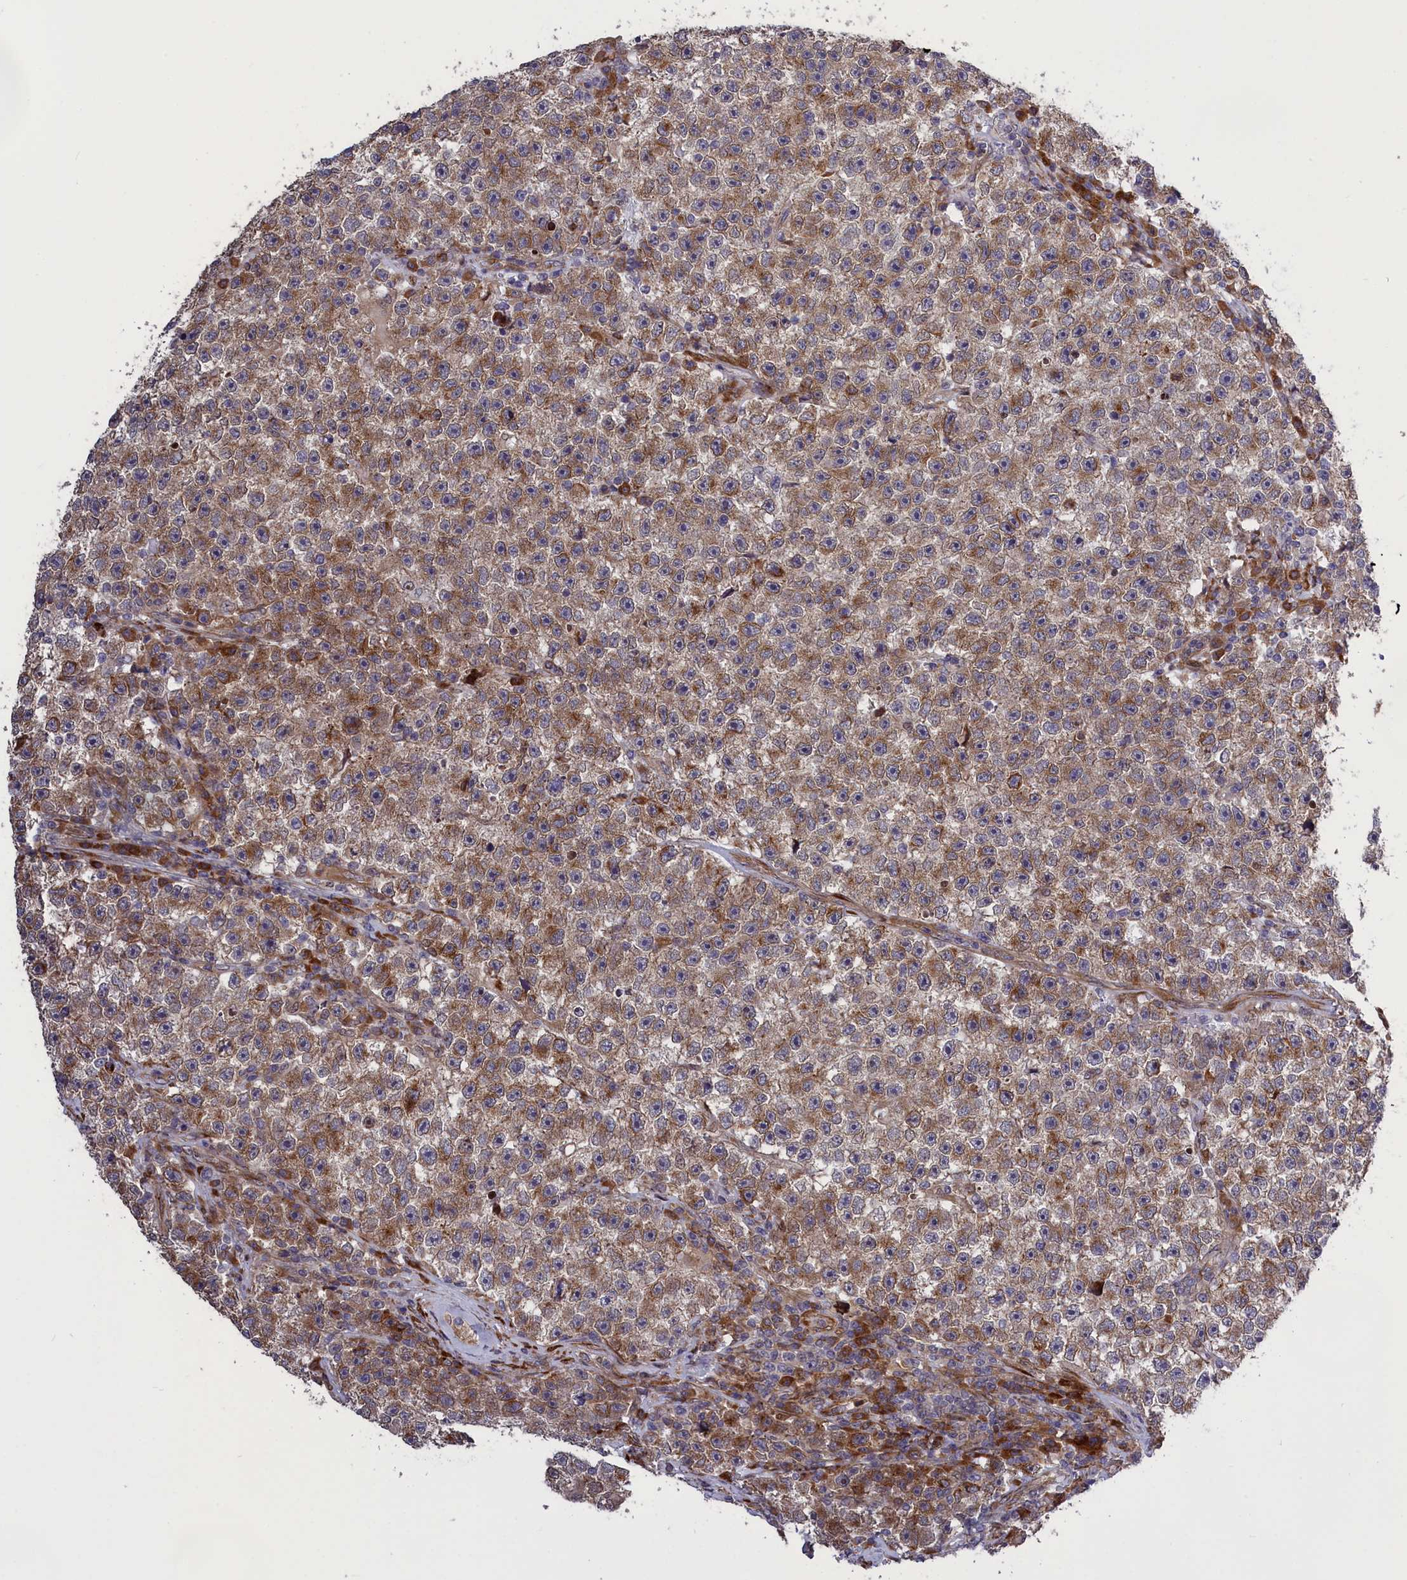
{"staining": {"intensity": "moderate", "quantity": "25%-75%", "location": "cytoplasmic/membranous"}, "tissue": "testis cancer", "cell_type": "Tumor cells", "image_type": "cancer", "snomed": [{"axis": "morphology", "description": "Seminoma, NOS"}, {"axis": "topography", "description": "Testis"}], "caption": "Approximately 25%-75% of tumor cells in human testis seminoma reveal moderate cytoplasmic/membranous protein expression as visualized by brown immunohistochemical staining.", "gene": "DDX60L", "patient": {"sex": "male", "age": 22}}